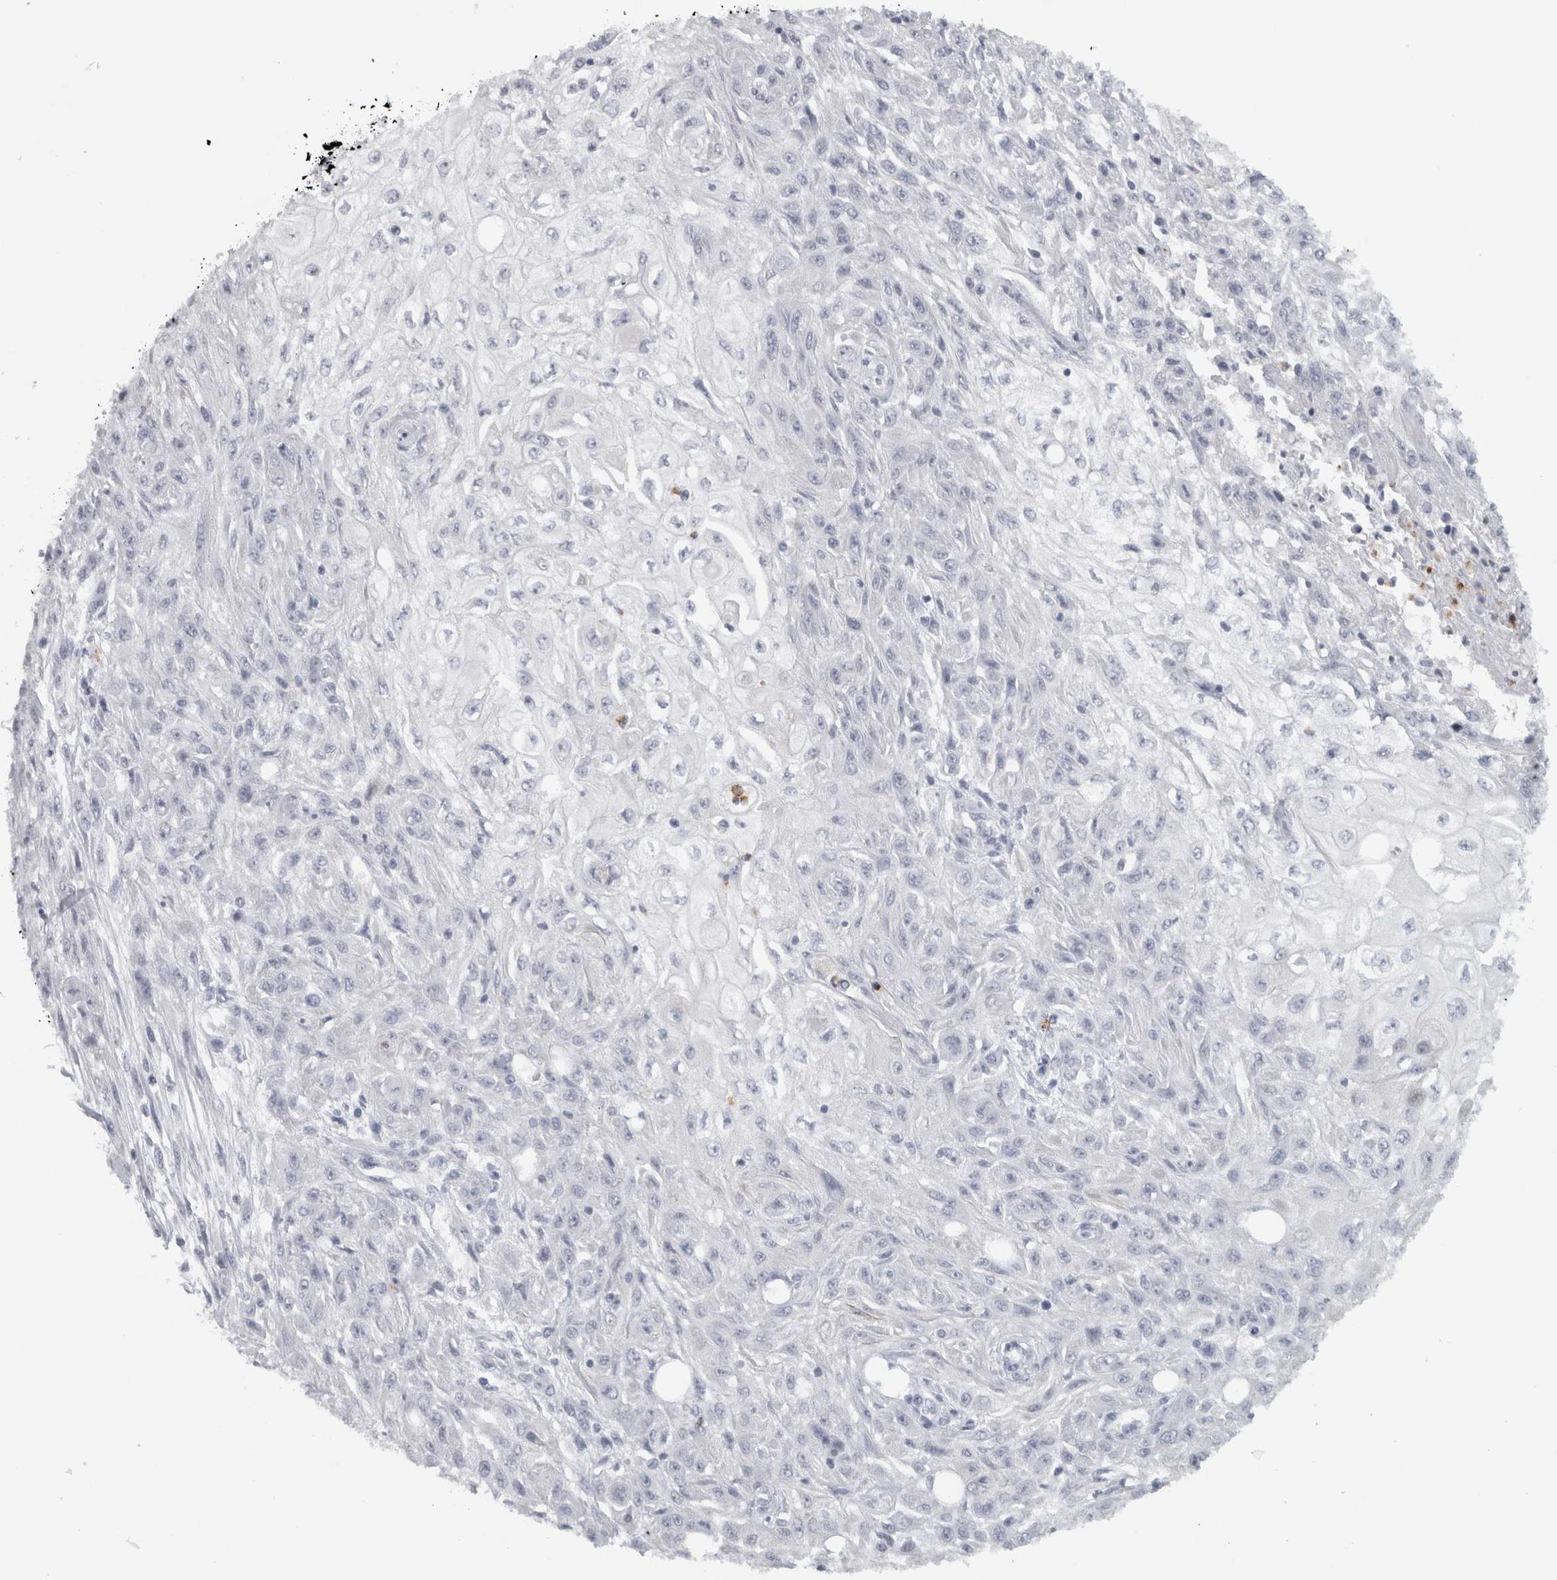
{"staining": {"intensity": "negative", "quantity": "none", "location": "none"}, "tissue": "skin cancer", "cell_type": "Tumor cells", "image_type": "cancer", "snomed": [{"axis": "morphology", "description": "Squamous cell carcinoma, NOS"}, {"axis": "morphology", "description": "Squamous cell carcinoma, metastatic, NOS"}, {"axis": "topography", "description": "Skin"}, {"axis": "topography", "description": "Lymph node"}], "caption": "IHC histopathology image of human skin cancer stained for a protein (brown), which shows no expression in tumor cells.", "gene": "PTPRN2", "patient": {"sex": "male", "age": 75}}